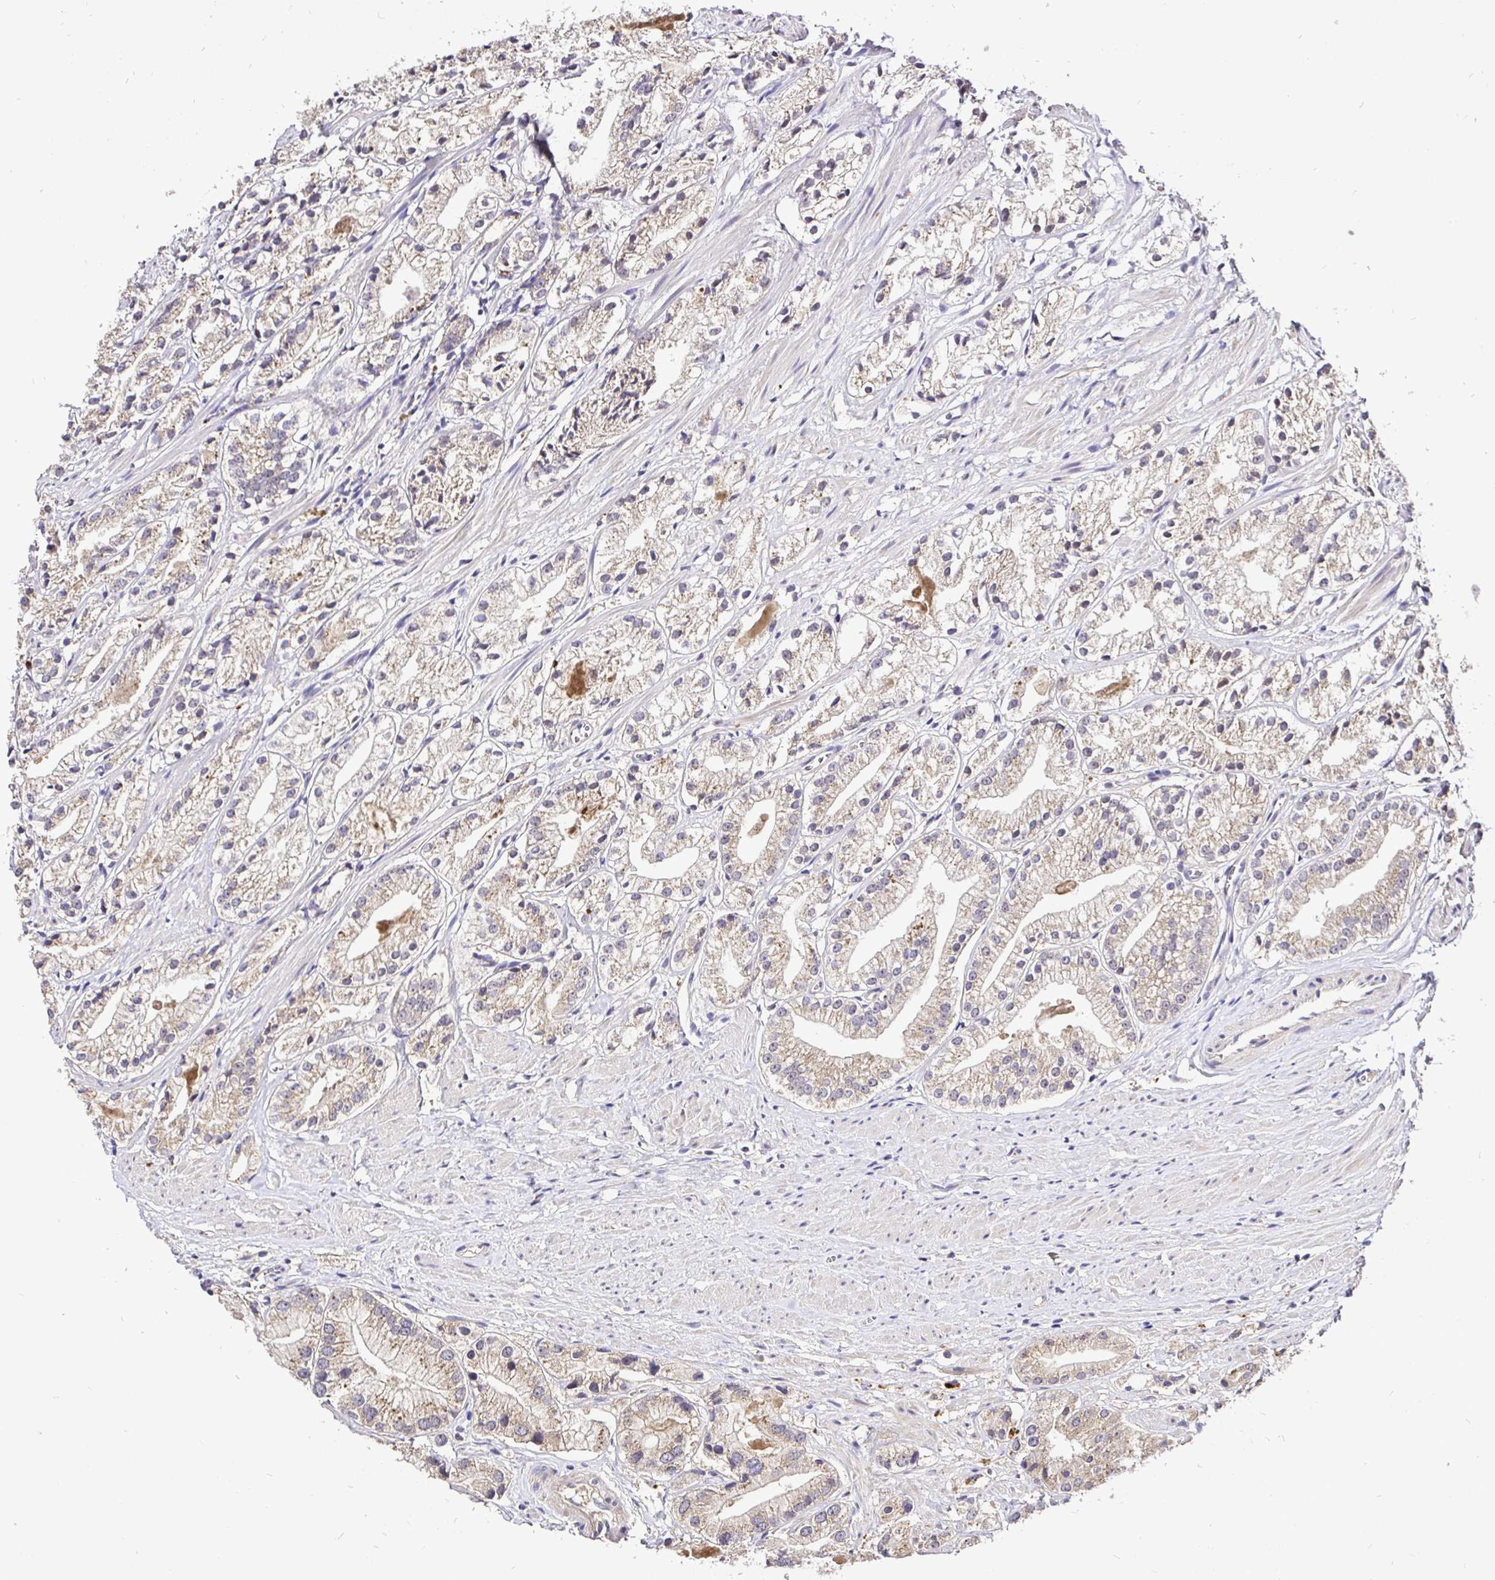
{"staining": {"intensity": "weak", "quantity": "25%-75%", "location": "cytoplasmic/membranous"}, "tissue": "prostate cancer", "cell_type": "Tumor cells", "image_type": "cancer", "snomed": [{"axis": "morphology", "description": "Adenocarcinoma, Low grade"}, {"axis": "topography", "description": "Prostate"}], "caption": "Protein positivity by IHC reveals weak cytoplasmic/membranous staining in approximately 25%-75% of tumor cells in prostate adenocarcinoma (low-grade).", "gene": "UBE2M", "patient": {"sex": "male", "age": 69}}